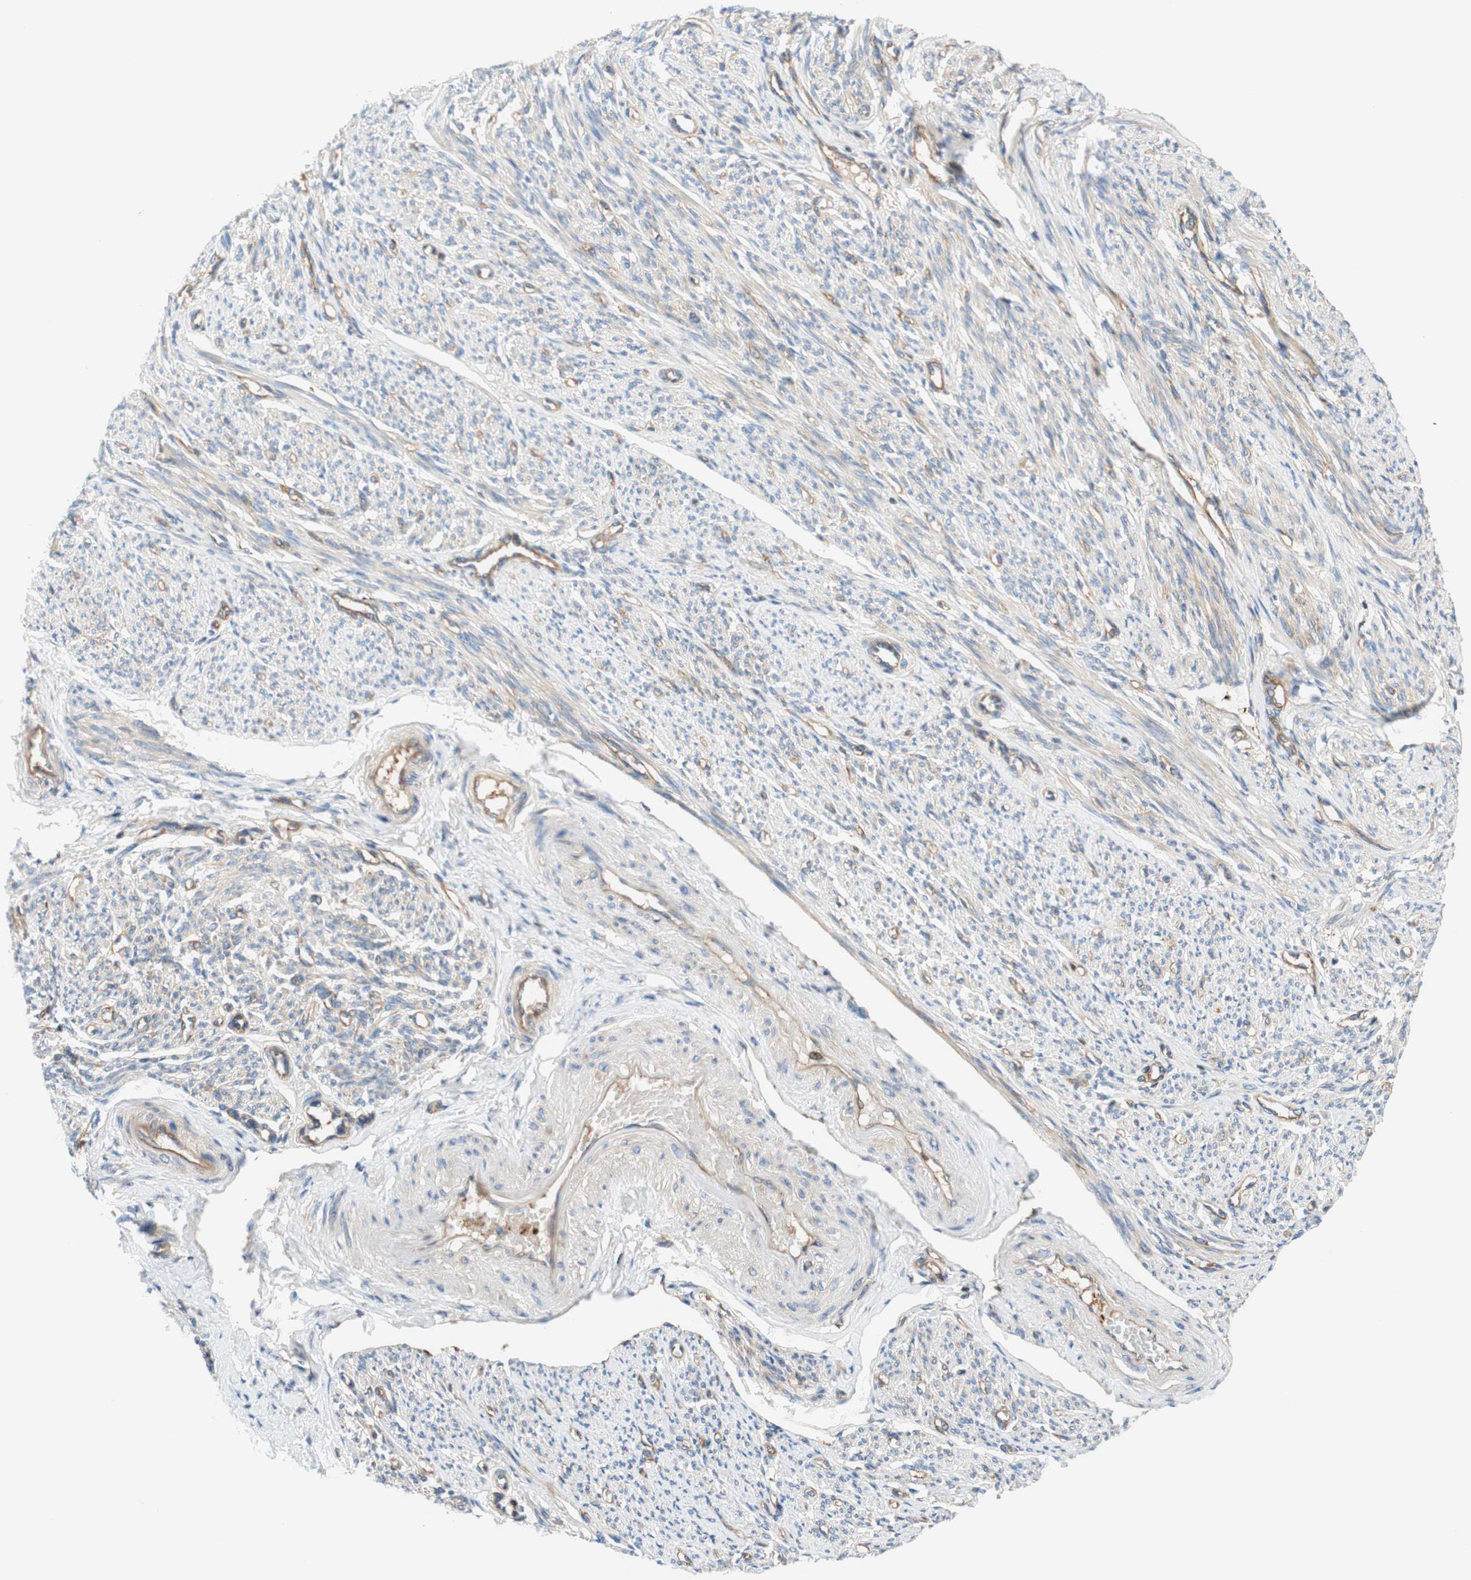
{"staining": {"intensity": "weak", "quantity": ">75%", "location": "cytoplasmic/membranous"}, "tissue": "smooth muscle", "cell_type": "Smooth muscle cells", "image_type": "normal", "snomed": [{"axis": "morphology", "description": "Normal tissue, NOS"}, {"axis": "topography", "description": "Smooth muscle"}], "caption": "This micrograph shows IHC staining of unremarkable smooth muscle, with low weak cytoplasmic/membranous staining in about >75% of smooth muscle cells.", "gene": "STOM", "patient": {"sex": "female", "age": 65}}